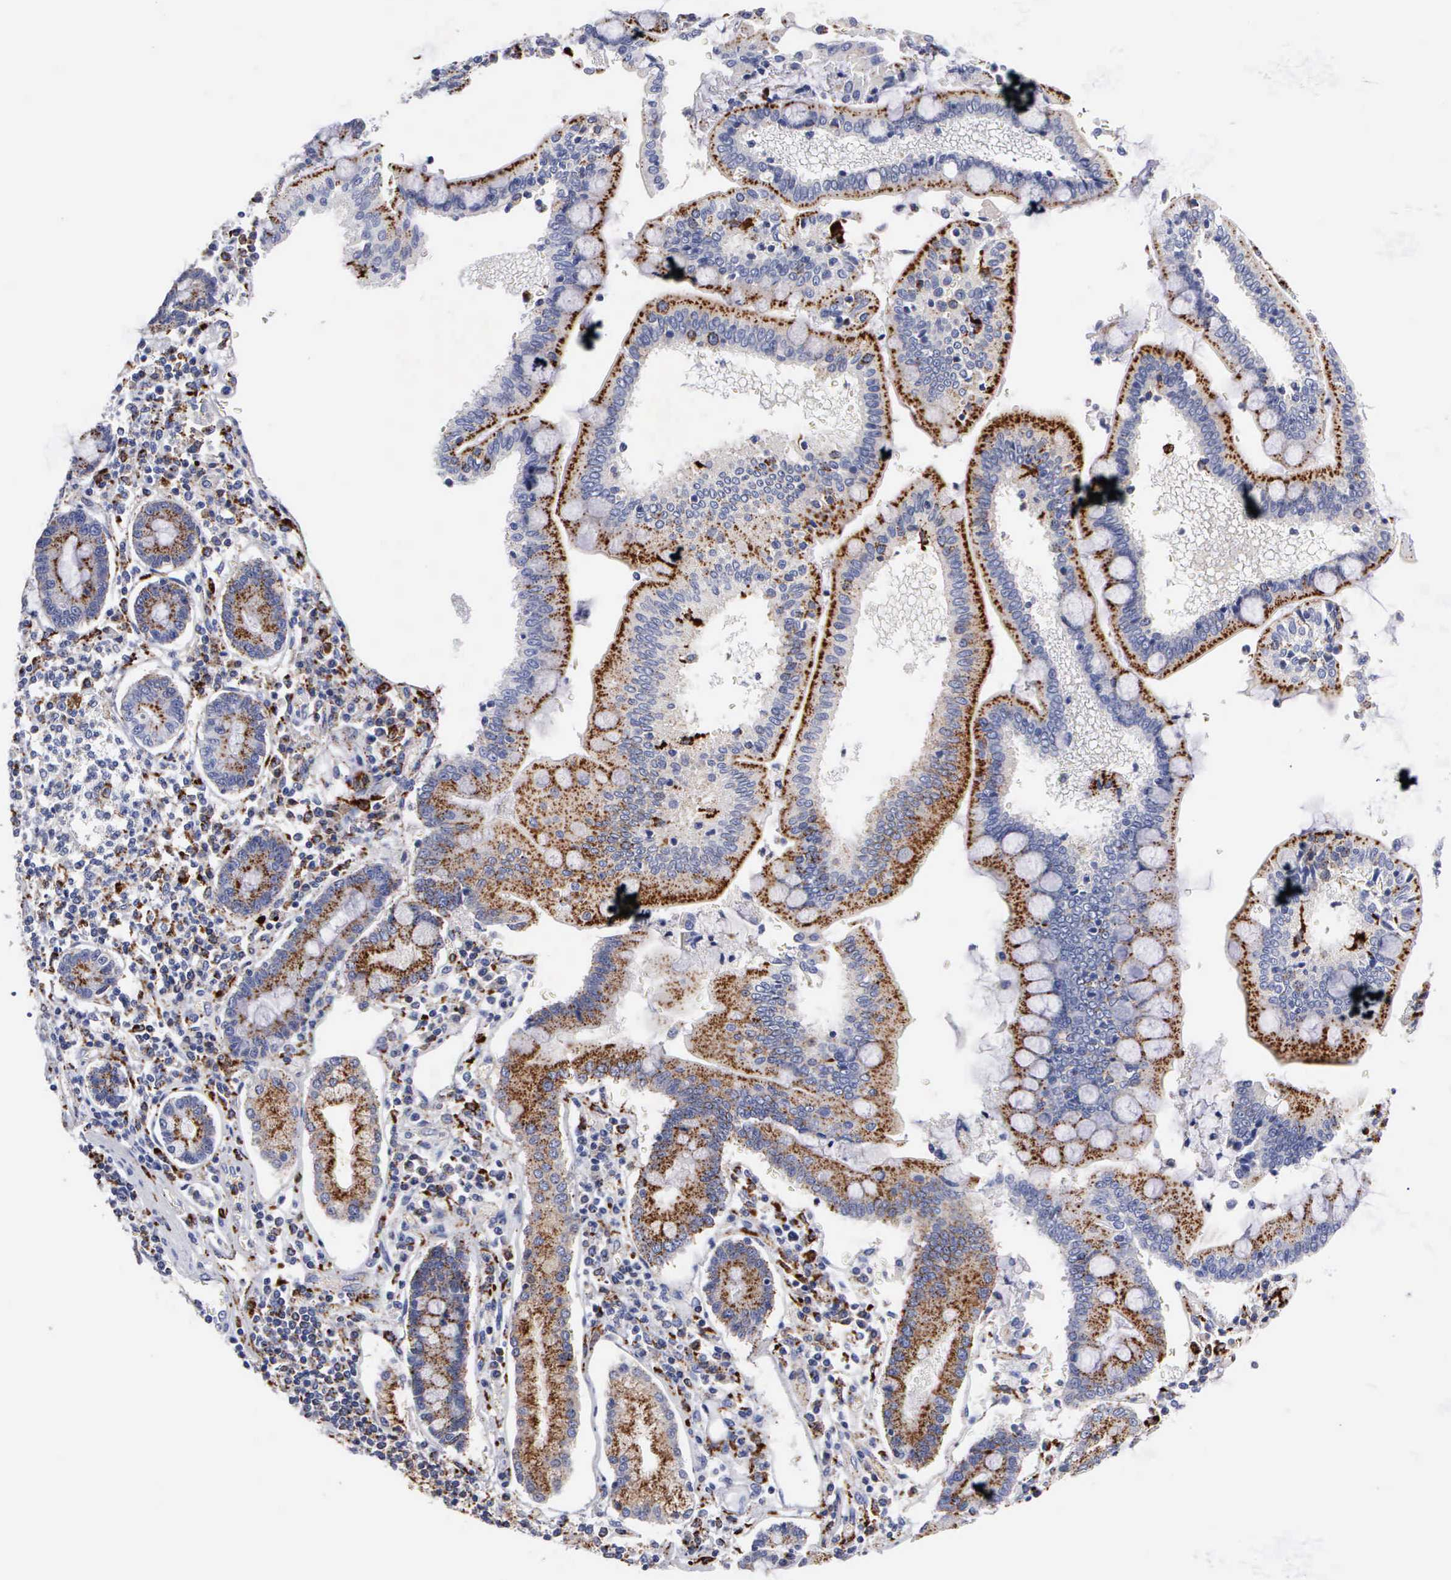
{"staining": {"intensity": "moderate", "quantity": ">75%", "location": "cytoplasmic/membranous"}, "tissue": "pancreatic cancer", "cell_type": "Tumor cells", "image_type": "cancer", "snomed": [{"axis": "morphology", "description": "Adenocarcinoma, NOS"}, {"axis": "topography", "description": "Pancreas"}], "caption": "Tumor cells demonstrate moderate cytoplasmic/membranous positivity in approximately >75% of cells in pancreatic adenocarcinoma.", "gene": "CTSH", "patient": {"sex": "female", "age": 57}}